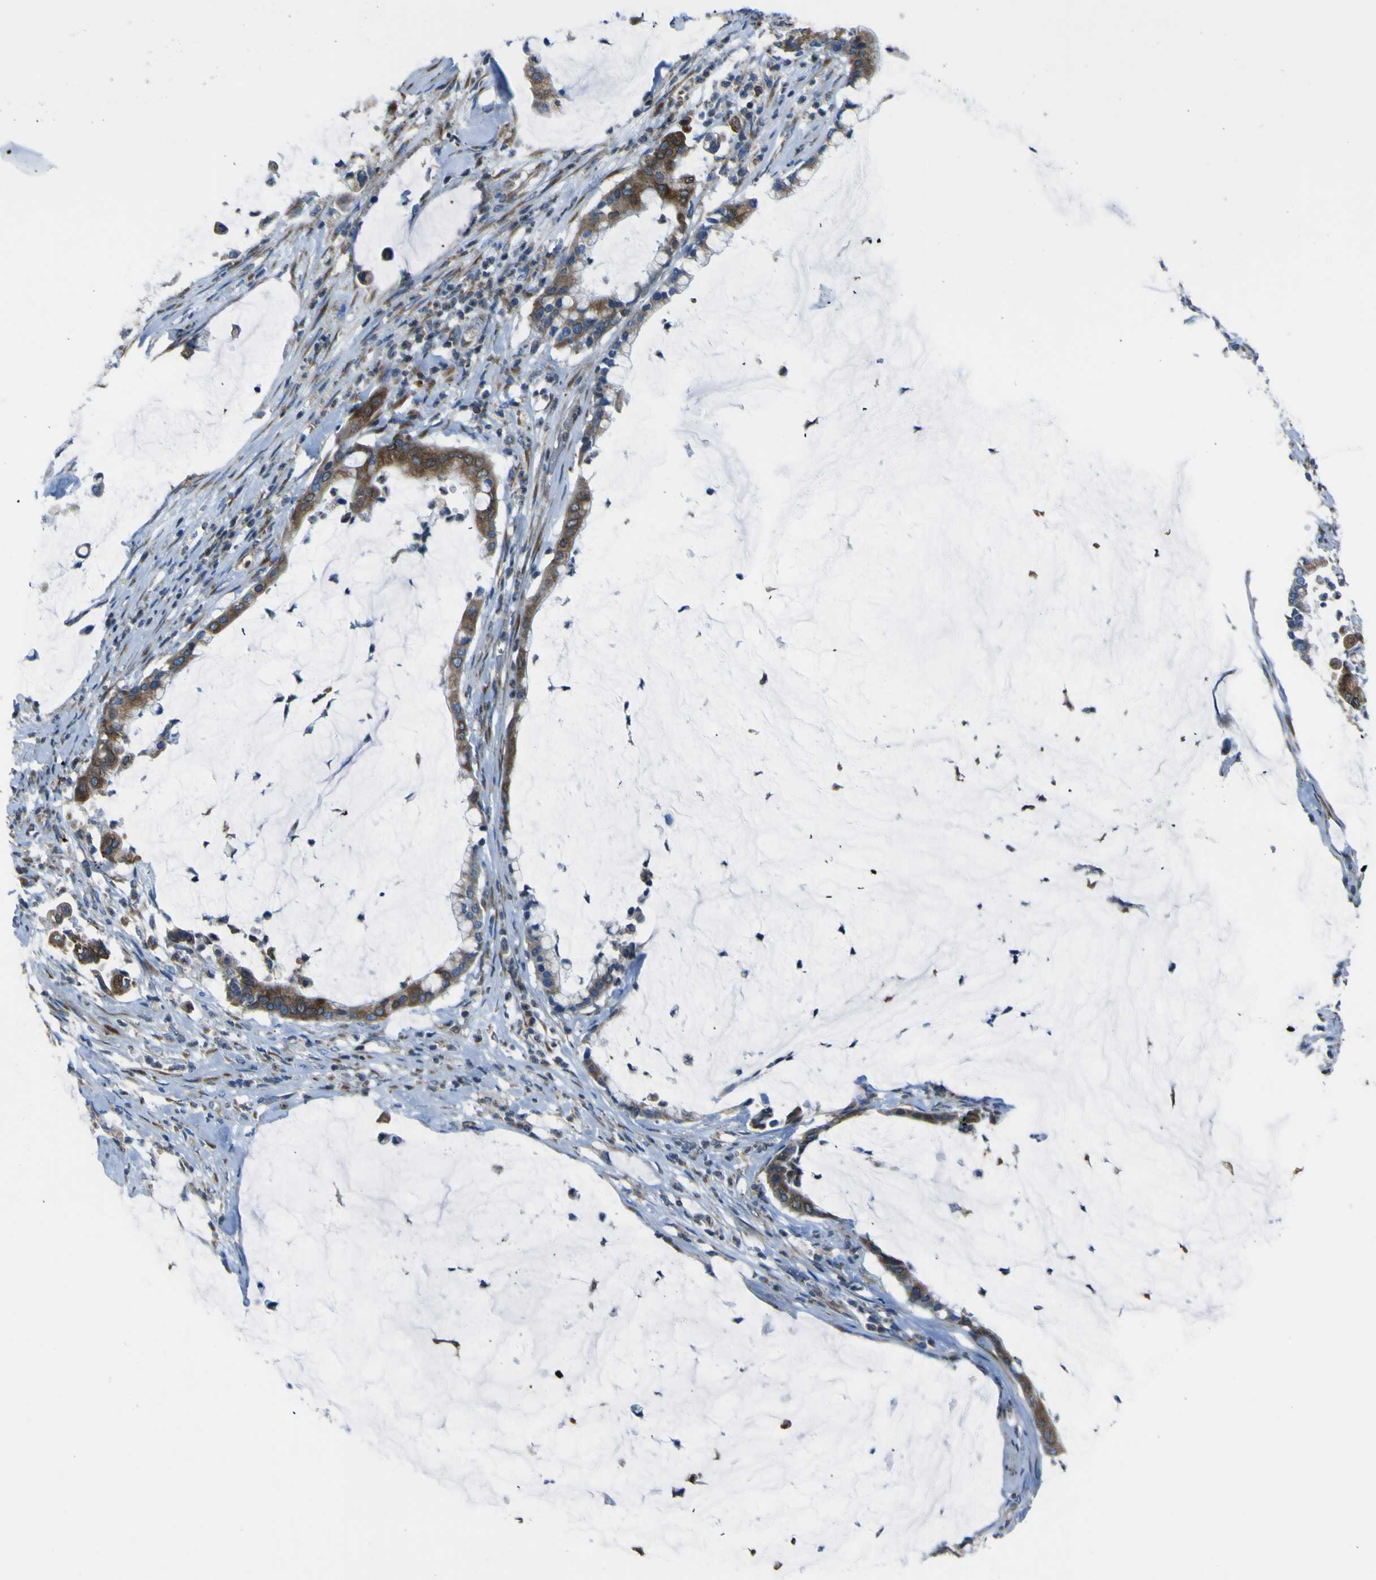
{"staining": {"intensity": "moderate", "quantity": ">75%", "location": "cytoplasmic/membranous"}, "tissue": "pancreatic cancer", "cell_type": "Tumor cells", "image_type": "cancer", "snomed": [{"axis": "morphology", "description": "Adenocarcinoma, NOS"}, {"axis": "topography", "description": "Pancreas"}], "caption": "Human pancreatic adenocarcinoma stained with a protein marker exhibits moderate staining in tumor cells.", "gene": "STIM1", "patient": {"sex": "male", "age": 41}}